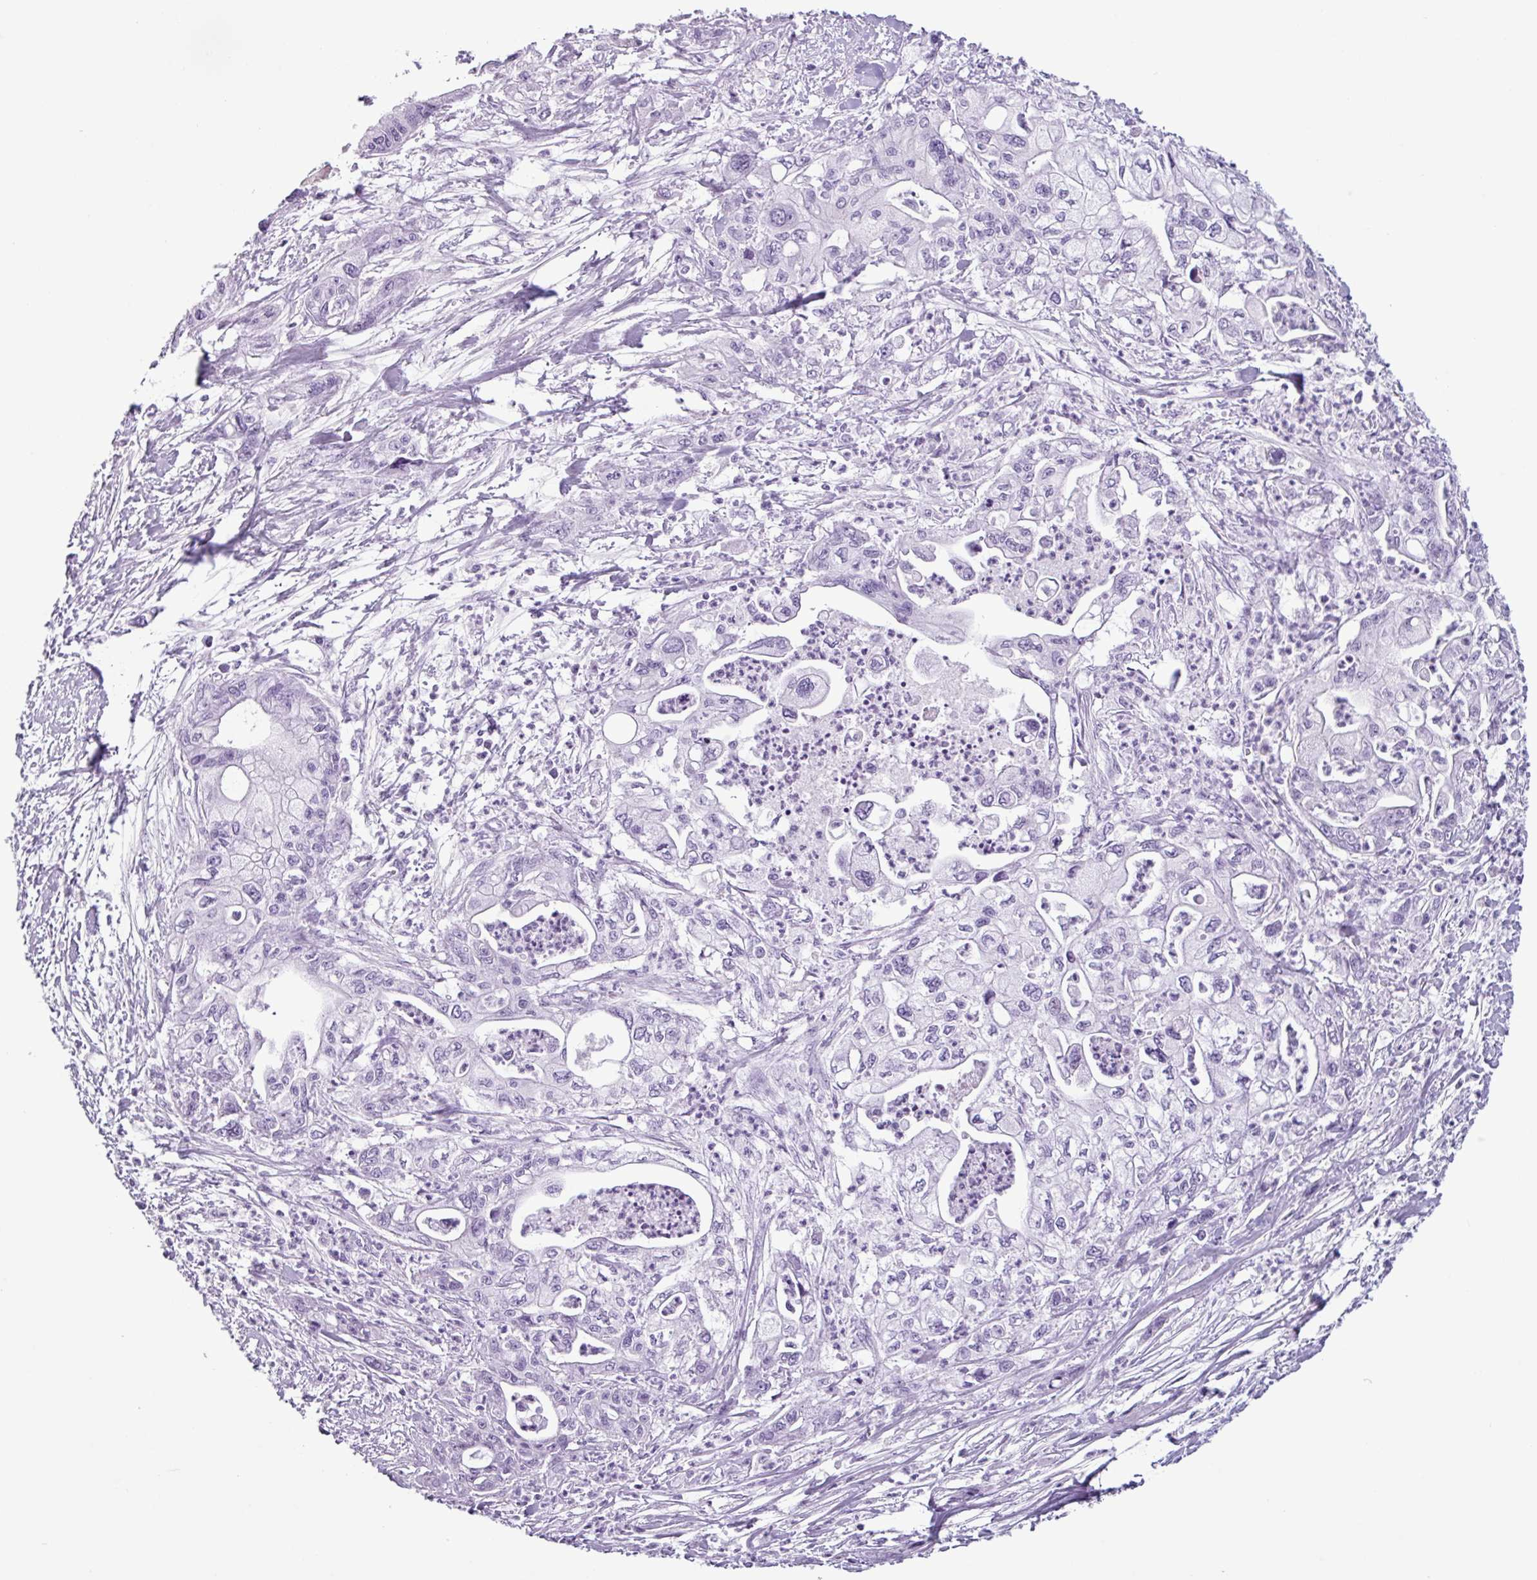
{"staining": {"intensity": "negative", "quantity": "none", "location": "none"}, "tissue": "pancreatic cancer", "cell_type": "Tumor cells", "image_type": "cancer", "snomed": [{"axis": "morphology", "description": "Adenocarcinoma, NOS"}, {"axis": "topography", "description": "Pancreas"}], "caption": "The IHC photomicrograph has no significant positivity in tumor cells of pancreatic cancer (adenocarcinoma) tissue.", "gene": "SCT", "patient": {"sex": "male", "age": 61}}